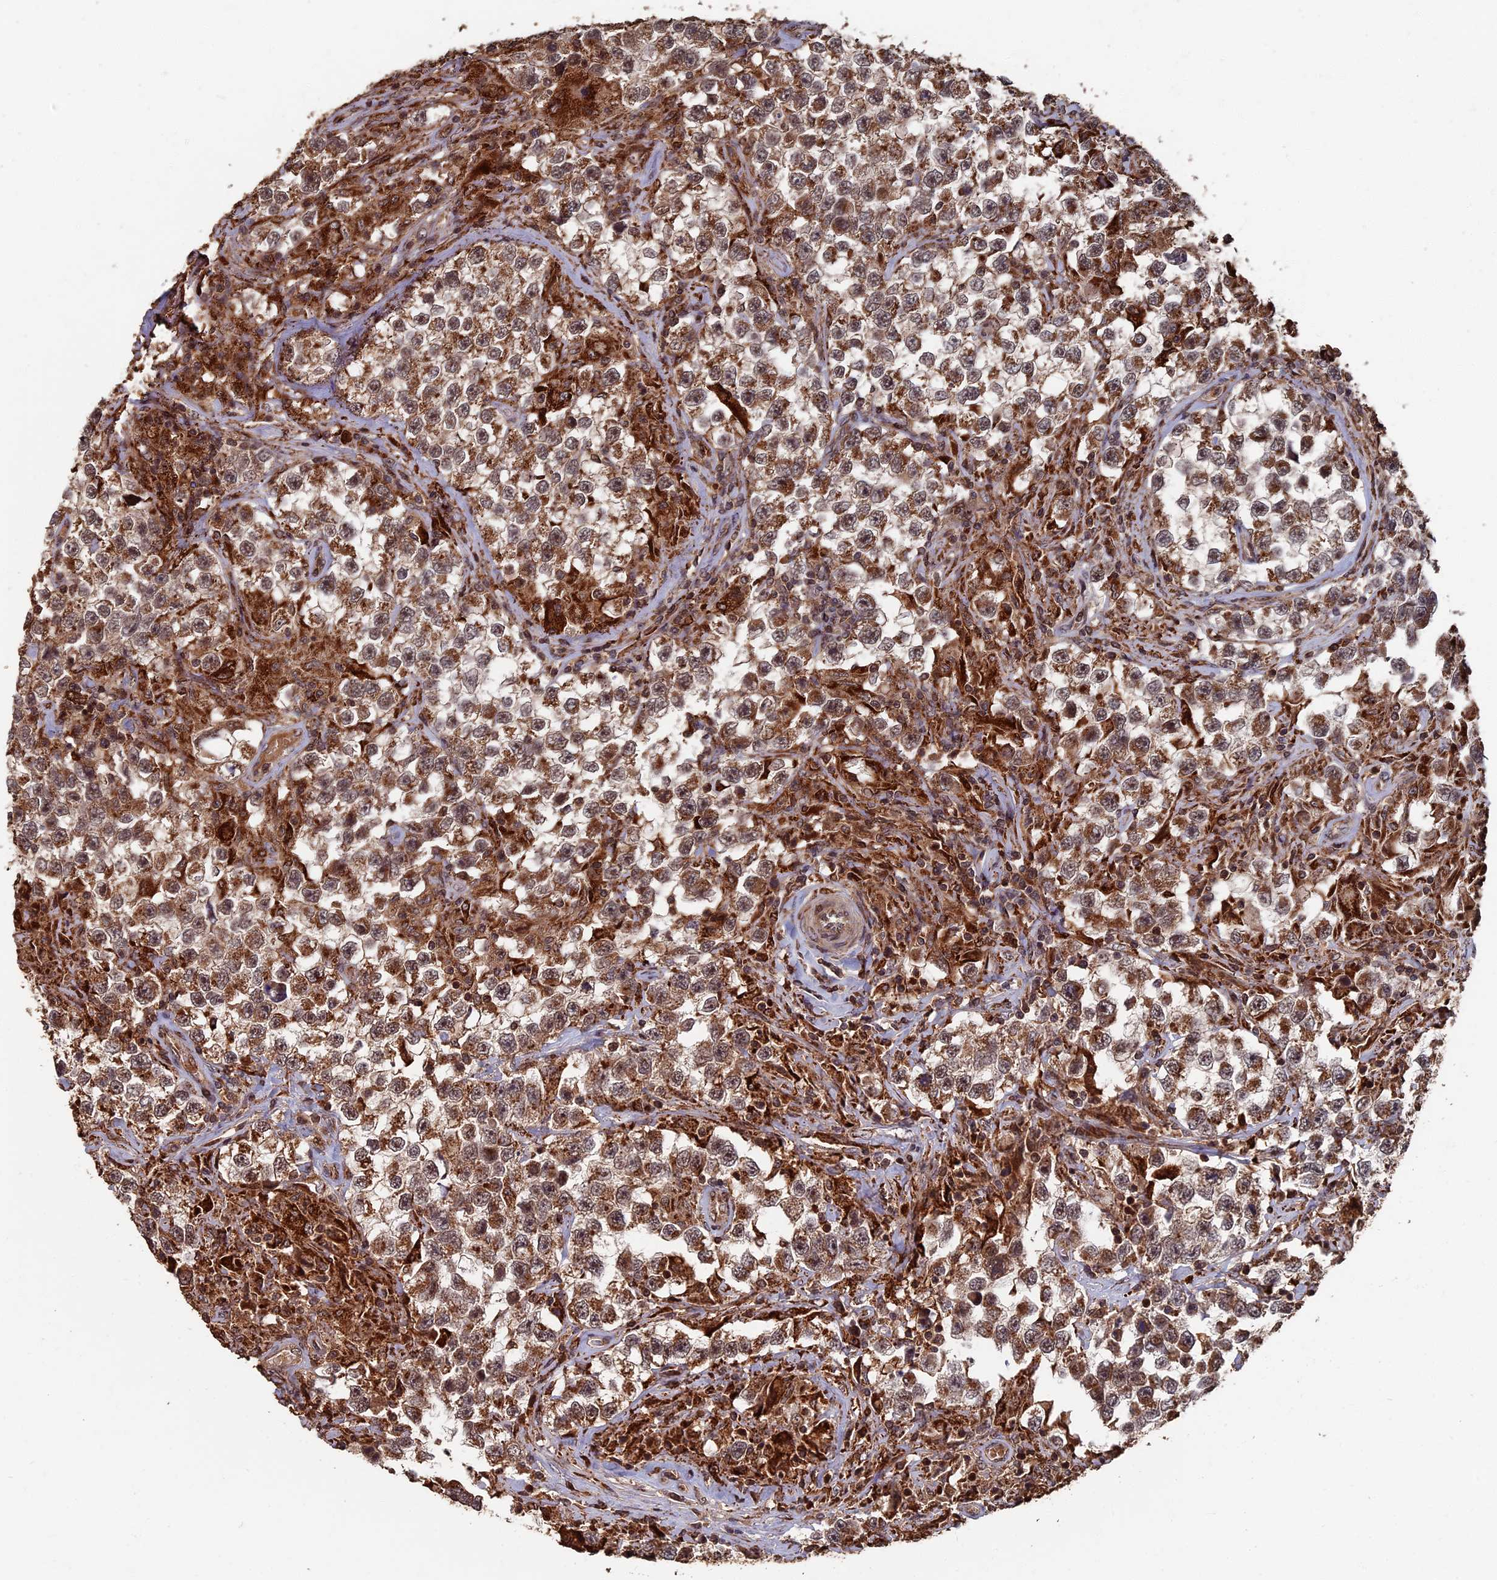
{"staining": {"intensity": "moderate", "quantity": ">75%", "location": "cytoplasmic/membranous,nuclear"}, "tissue": "testis cancer", "cell_type": "Tumor cells", "image_type": "cancer", "snomed": [{"axis": "morphology", "description": "Seminoma, NOS"}, {"axis": "topography", "description": "Testis"}], "caption": "Protein positivity by immunohistochemistry (IHC) shows moderate cytoplasmic/membranous and nuclear positivity in approximately >75% of tumor cells in testis seminoma. (DAB IHC with brightfield microscopy, high magnification).", "gene": "RASGRF1", "patient": {"sex": "male", "age": 46}}